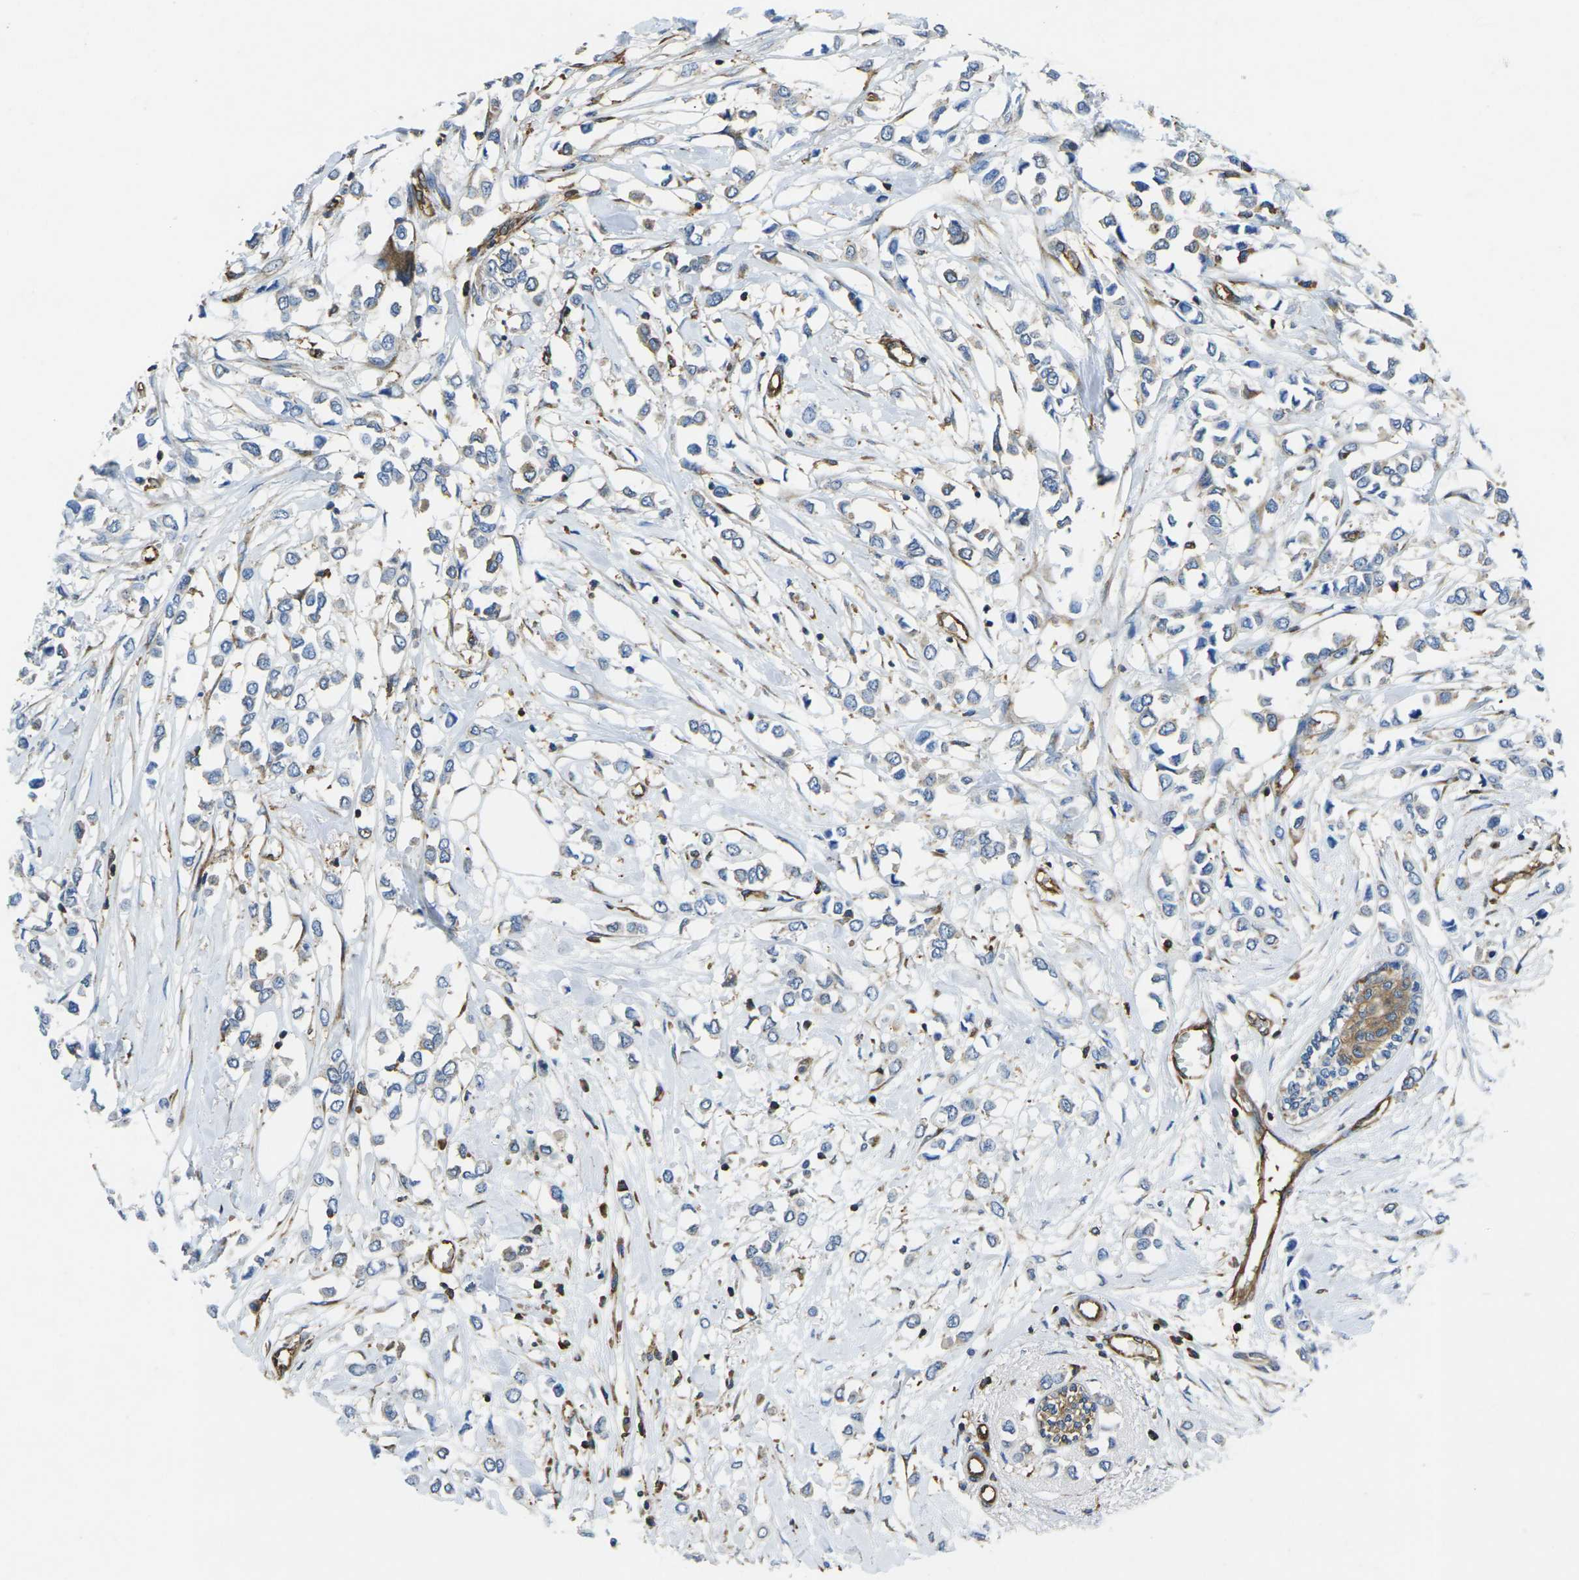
{"staining": {"intensity": "weak", "quantity": "<25%", "location": "cytoplasmic/membranous"}, "tissue": "breast cancer", "cell_type": "Tumor cells", "image_type": "cancer", "snomed": [{"axis": "morphology", "description": "Lobular carcinoma"}, {"axis": "topography", "description": "Breast"}], "caption": "DAB immunohistochemical staining of human breast cancer displays no significant staining in tumor cells. Nuclei are stained in blue.", "gene": "FAM110D", "patient": {"sex": "female", "age": 51}}